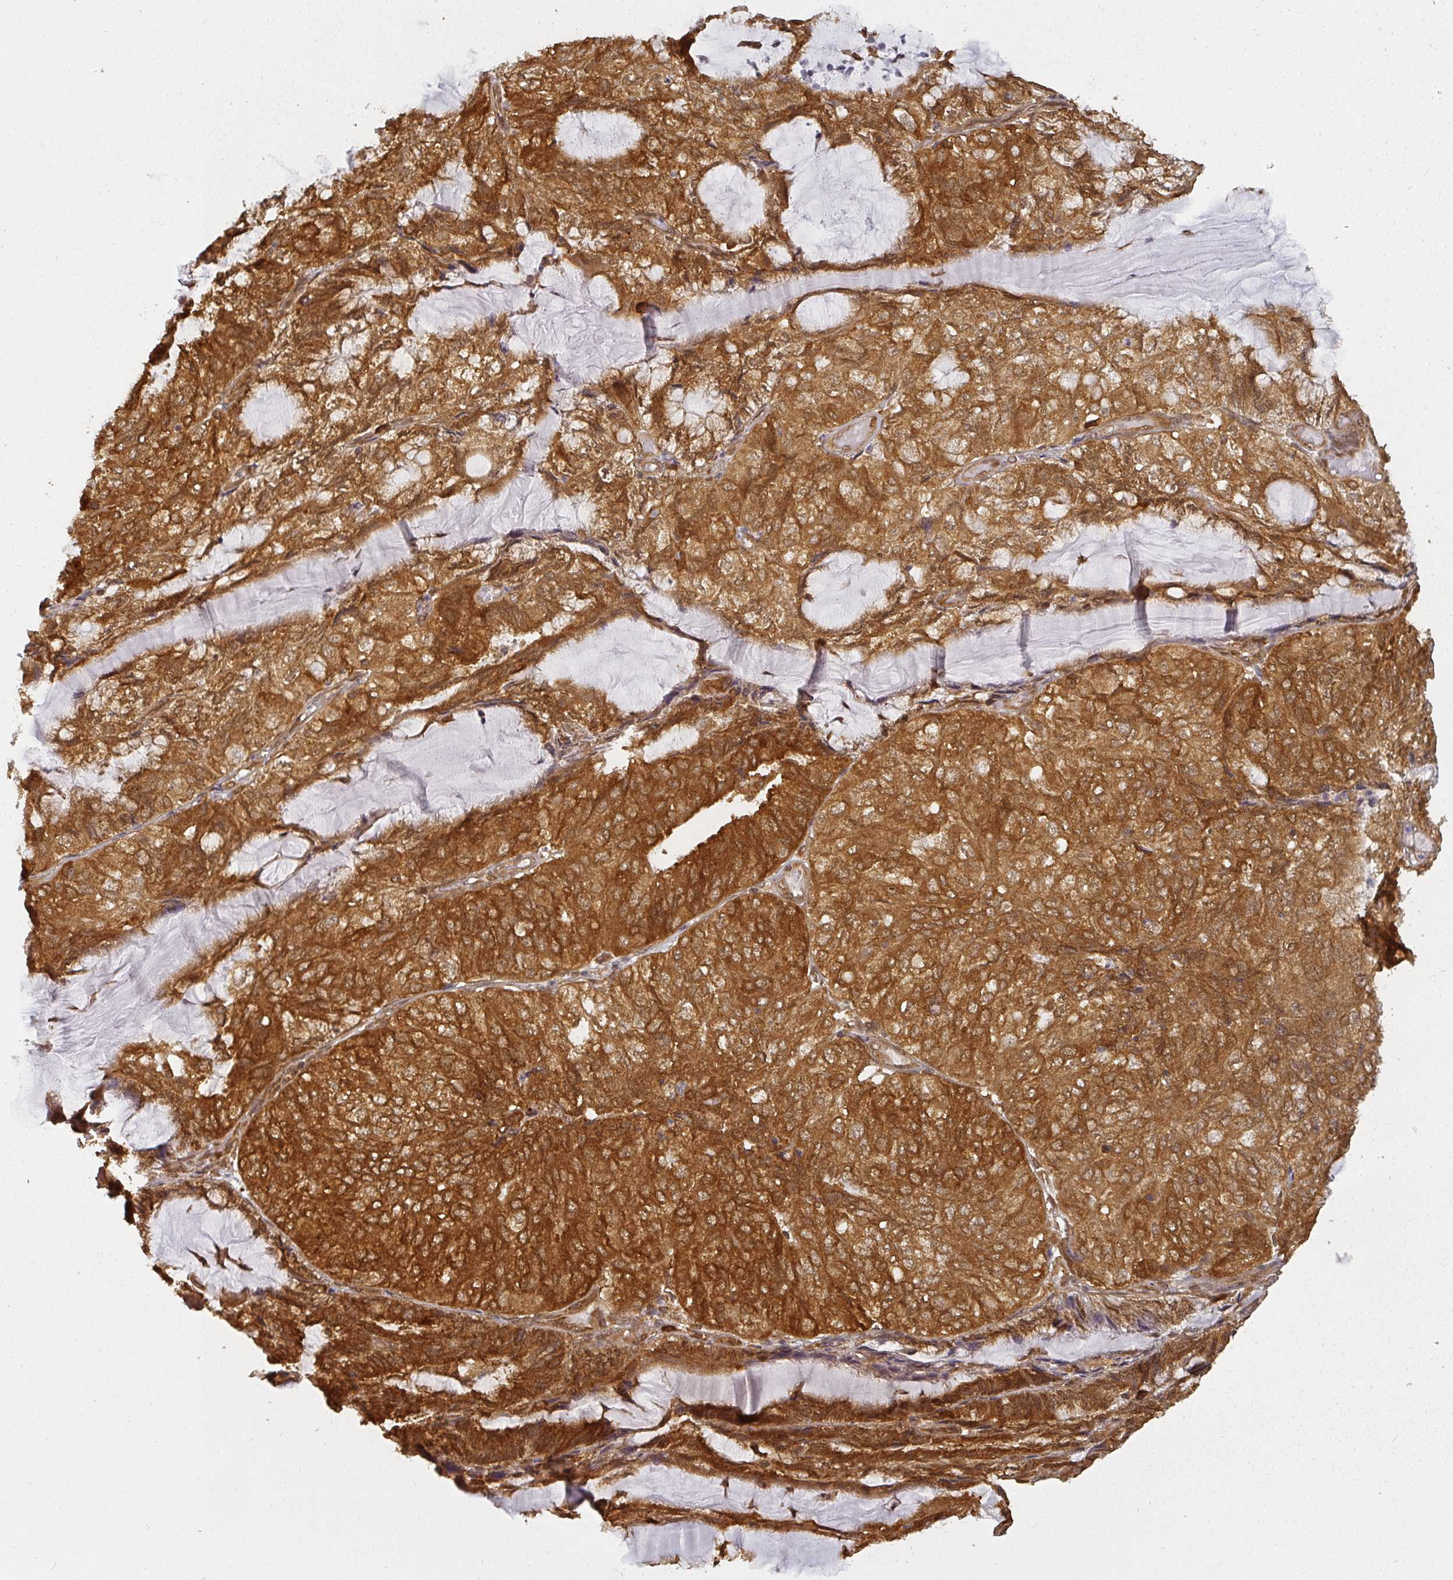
{"staining": {"intensity": "strong", "quantity": ">75%", "location": "cytoplasmic/membranous"}, "tissue": "endometrial cancer", "cell_type": "Tumor cells", "image_type": "cancer", "snomed": [{"axis": "morphology", "description": "Adenocarcinoma, NOS"}, {"axis": "topography", "description": "Endometrium"}], "caption": "Immunohistochemical staining of endometrial adenocarcinoma shows high levels of strong cytoplasmic/membranous staining in about >75% of tumor cells.", "gene": "PPP6R3", "patient": {"sex": "female", "age": 81}}